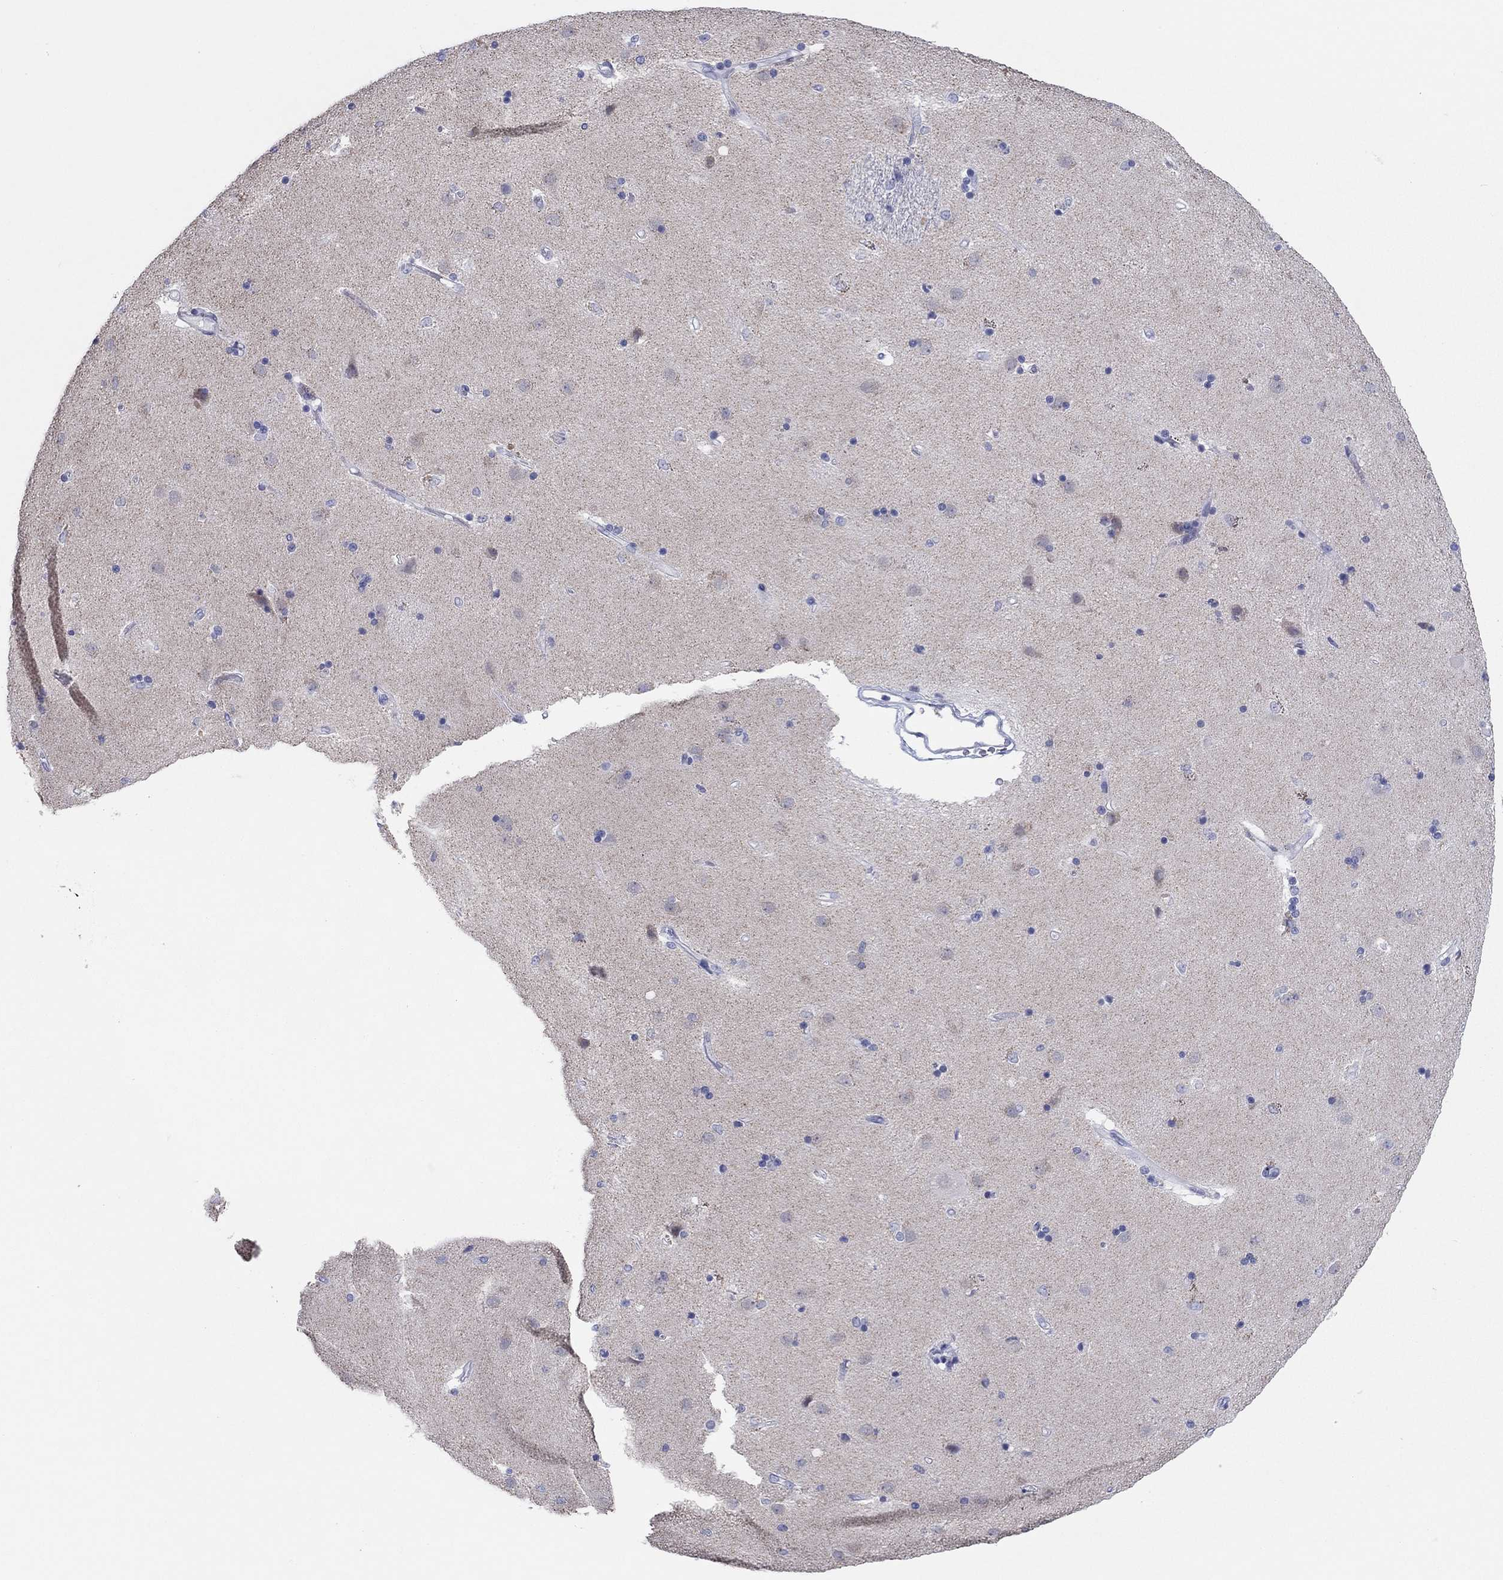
{"staining": {"intensity": "negative", "quantity": "none", "location": "none"}, "tissue": "caudate", "cell_type": "Glial cells", "image_type": "normal", "snomed": [{"axis": "morphology", "description": "Normal tissue, NOS"}, {"axis": "topography", "description": "Lateral ventricle wall"}], "caption": "Immunohistochemistry image of benign caudate: caudate stained with DAB demonstrates no significant protein positivity in glial cells. (DAB (3,3'-diaminobenzidine) immunohistochemistry (IHC) with hematoxylin counter stain).", "gene": "ERICH3", "patient": {"sex": "female", "age": 71}}